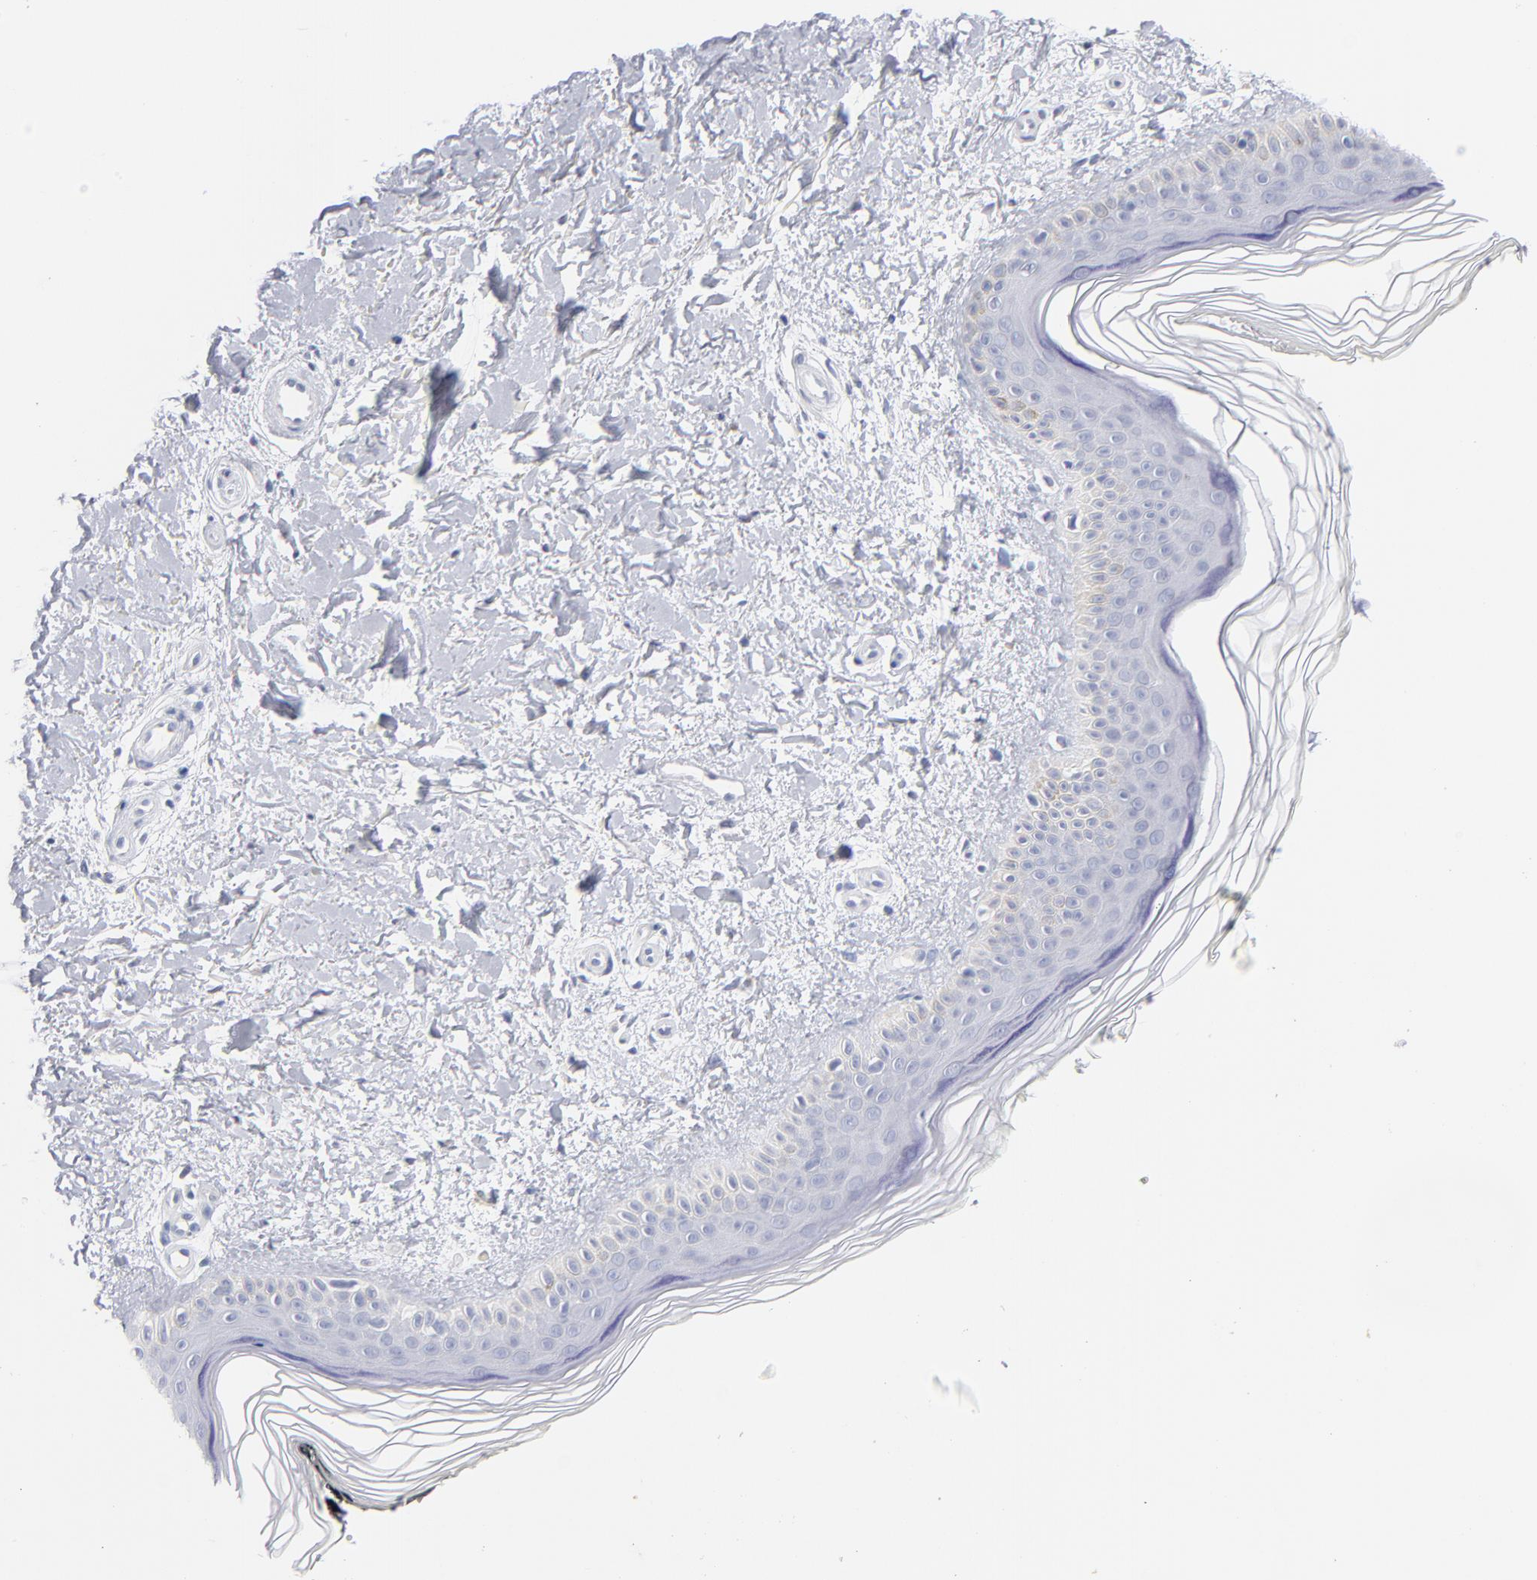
{"staining": {"intensity": "negative", "quantity": "none", "location": "none"}, "tissue": "skin", "cell_type": "Fibroblasts", "image_type": "normal", "snomed": [{"axis": "morphology", "description": "Normal tissue, NOS"}, {"axis": "topography", "description": "Skin"}], "caption": "IHC photomicrograph of unremarkable skin: skin stained with DAB (3,3'-diaminobenzidine) demonstrates no significant protein expression in fibroblasts.", "gene": "KHNYN", "patient": {"sex": "female", "age": 19}}